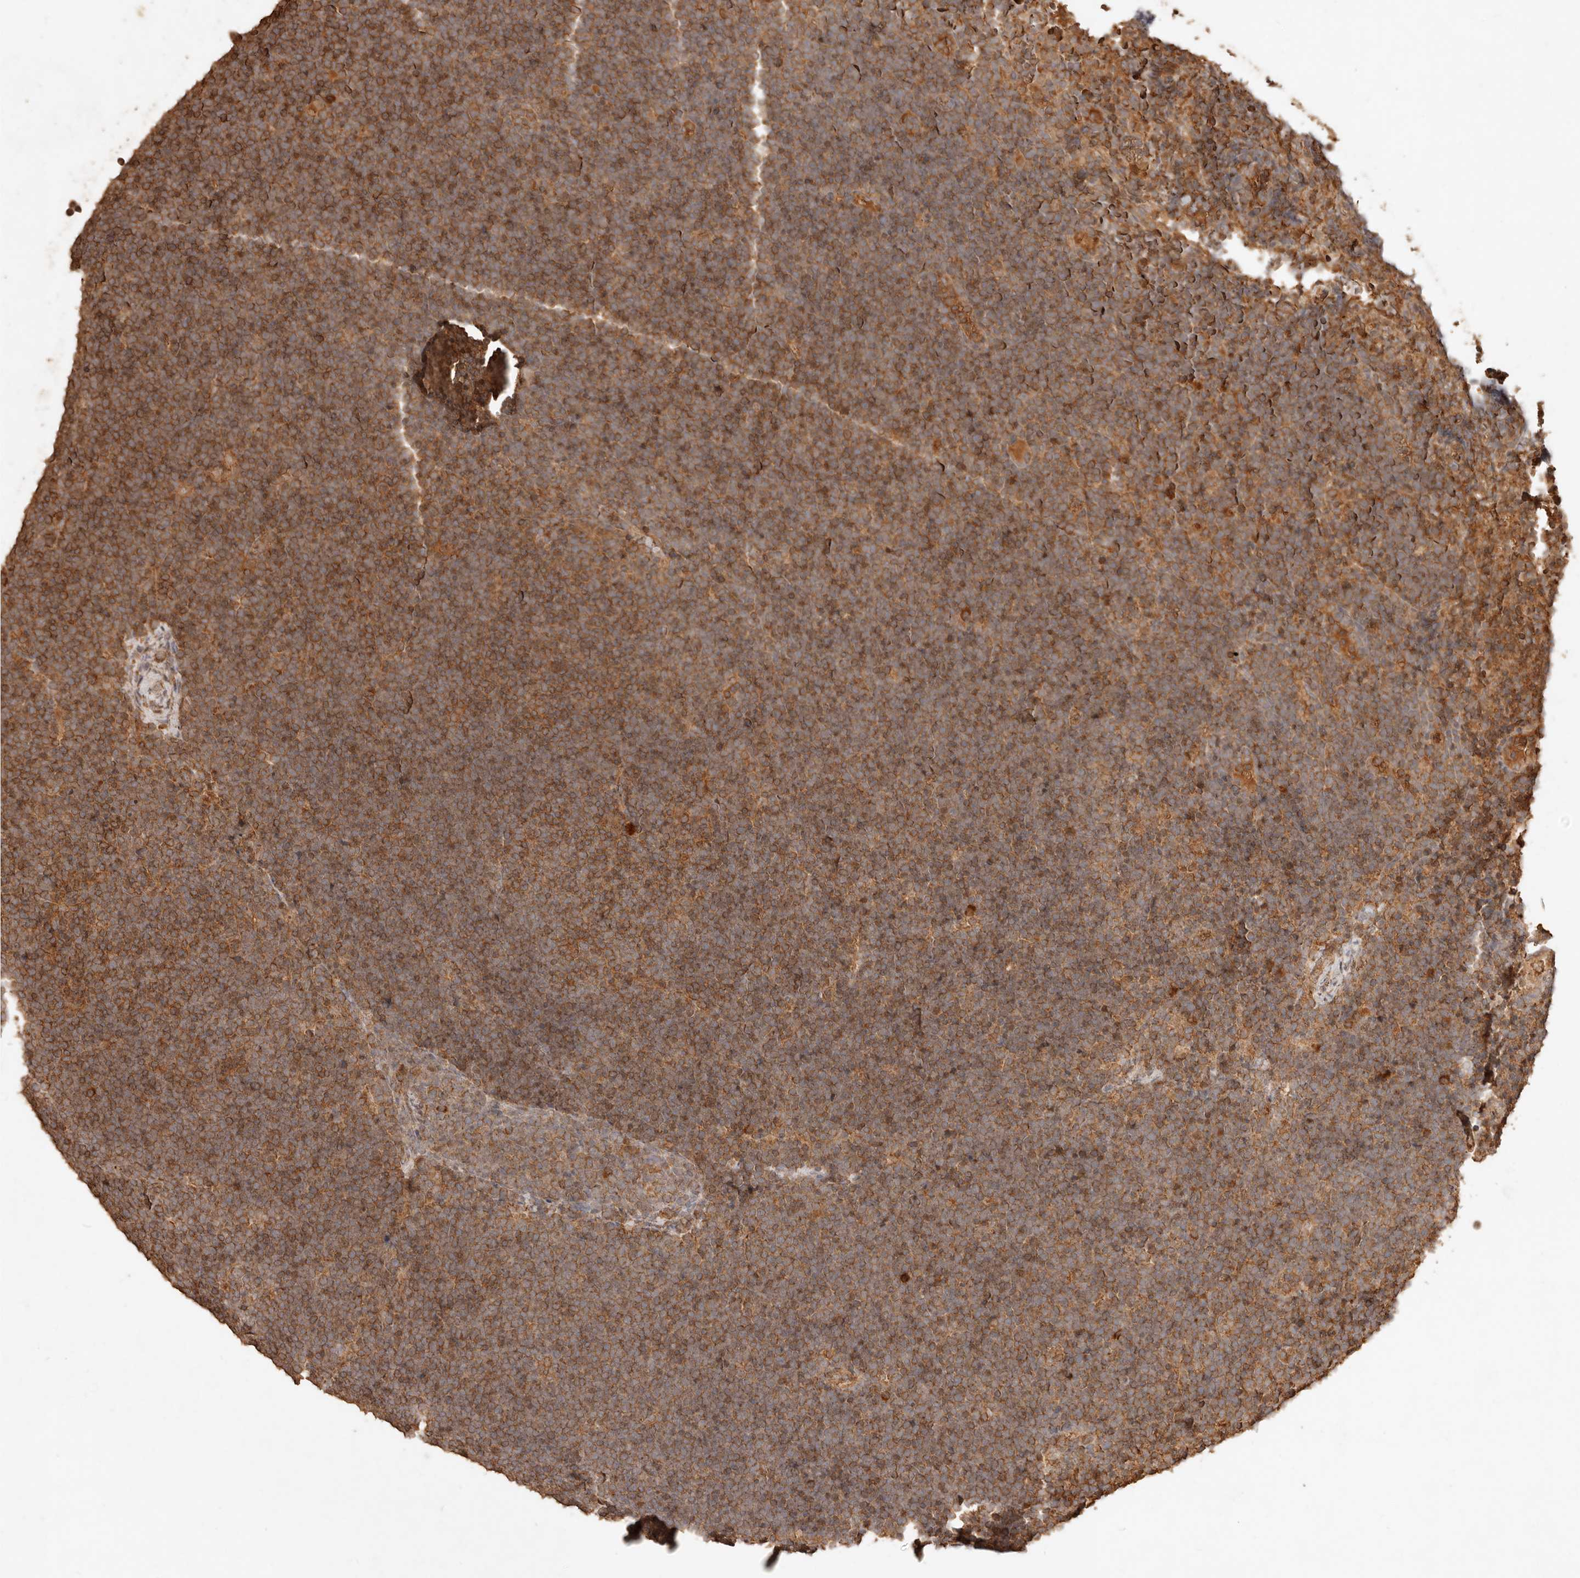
{"staining": {"intensity": "moderate", "quantity": ">75%", "location": "cytoplasmic/membranous"}, "tissue": "lymphoma", "cell_type": "Tumor cells", "image_type": "cancer", "snomed": [{"axis": "morphology", "description": "Malignant lymphoma, non-Hodgkin's type, High grade"}, {"axis": "topography", "description": "Lymph node"}], "caption": "Tumor cells reveal moderate cytoplasmic/membranous staining in approximately >75% of cells in malignant lymphoma, non-Hodgkin's type (high-grade).", "gene": "FAM180B", "patient": {"sex": "male", "age": 13}}